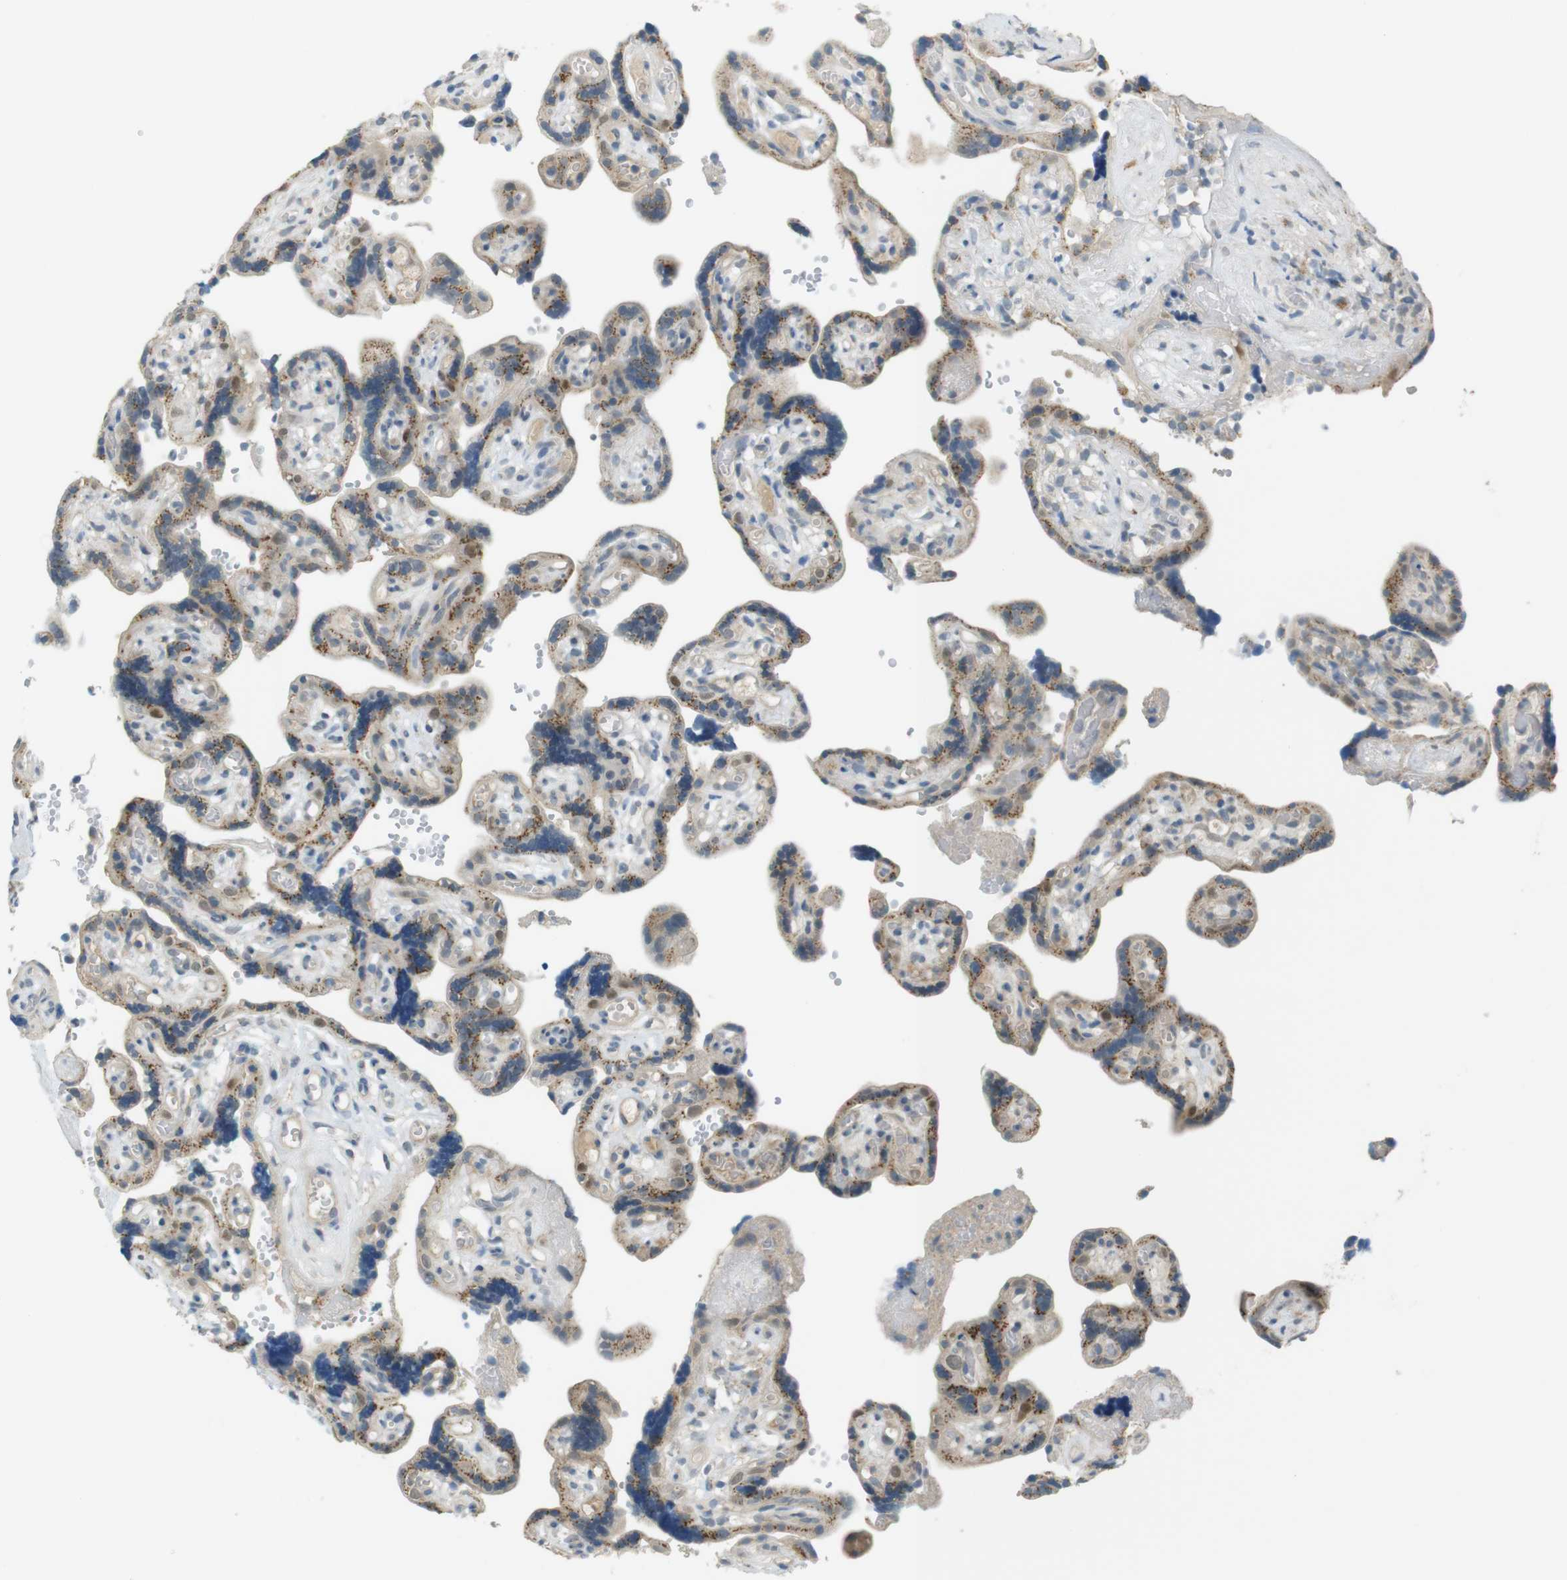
{"staining": {"intensity": "moderate", "quantity": ">75%", "location": "cytoplasmic/membranous"}, "tissue": "placenta", "cell_type": "Trophoblastic cells", "image_type": "normal", "snomed": [{"axis": "morphology", "description": "Normal tissue, NOS"}, {"axis": "topography", "description": "Placenta"}], "caption": "Protein analysis of normal placenta exhibits moderate cytoplasmic/membranous staining in about >75% of trophoblastic cells.", "gene": "UGT8", "patient": {"sex": "female", "age": 30}}